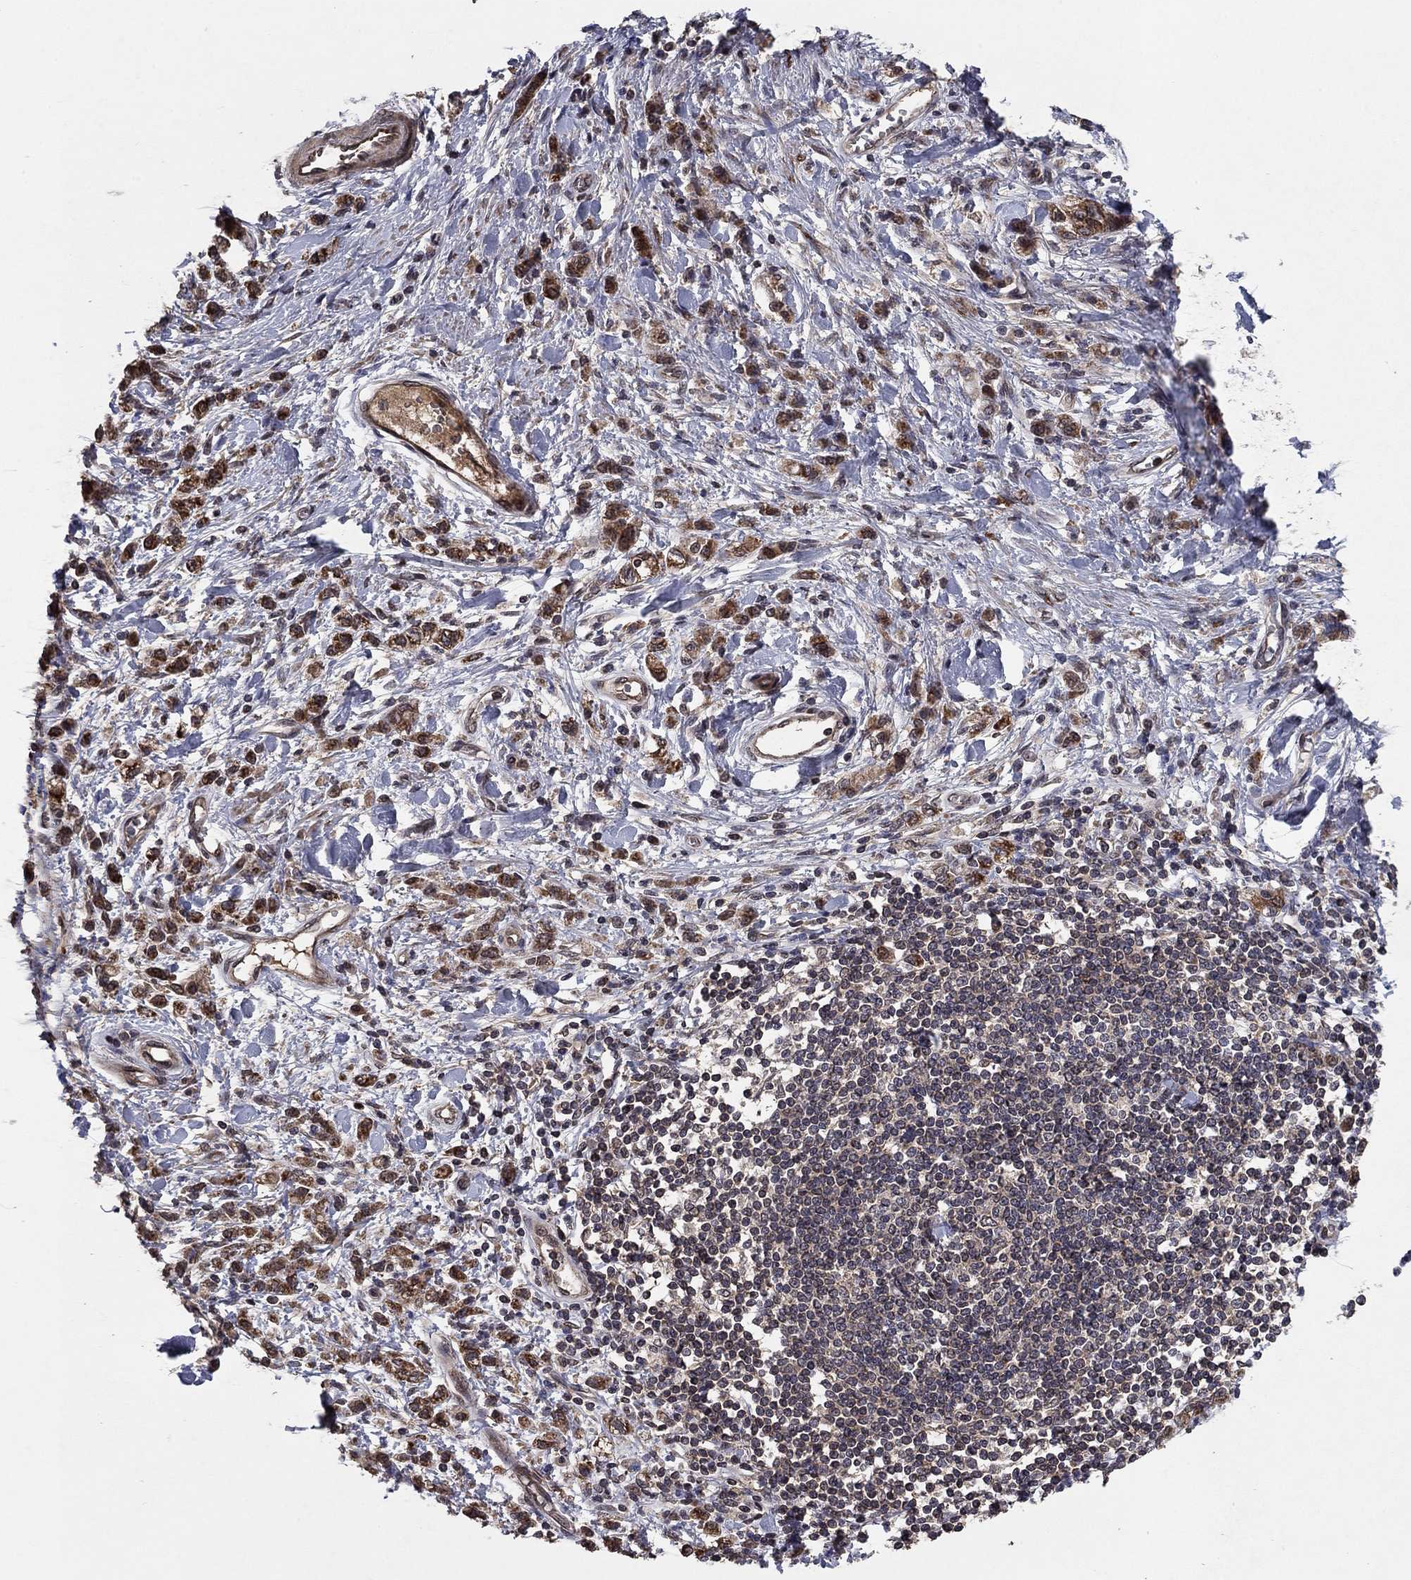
{"staining": {"intensity": "strong", "quantity": ">75%", "location": "cytoplasmic/membranous"}, "tissue": "stomach cancer", "cell_type": "Tumor cells", "image_type": "cancer", "snomed": [{"axis": "morphology", "description": "Adenocarcinoma, NOS"}, {"axis": "topography", "description": "Stomach"}], "caption": "High-magnification brightfield microscopy of stomach adenocarcinoma stained with DAB (3,3'-diaminobenzidine) (brown) and counterstained with hematoxylin (blue). tumor cells exhibit strong cytoplasmic/membranous positivity is identified in approximately>75% of cells. Nuclei are stained in blue.", "gene": "DHRS1", "patient": {"sex": "male", "age": 77}}